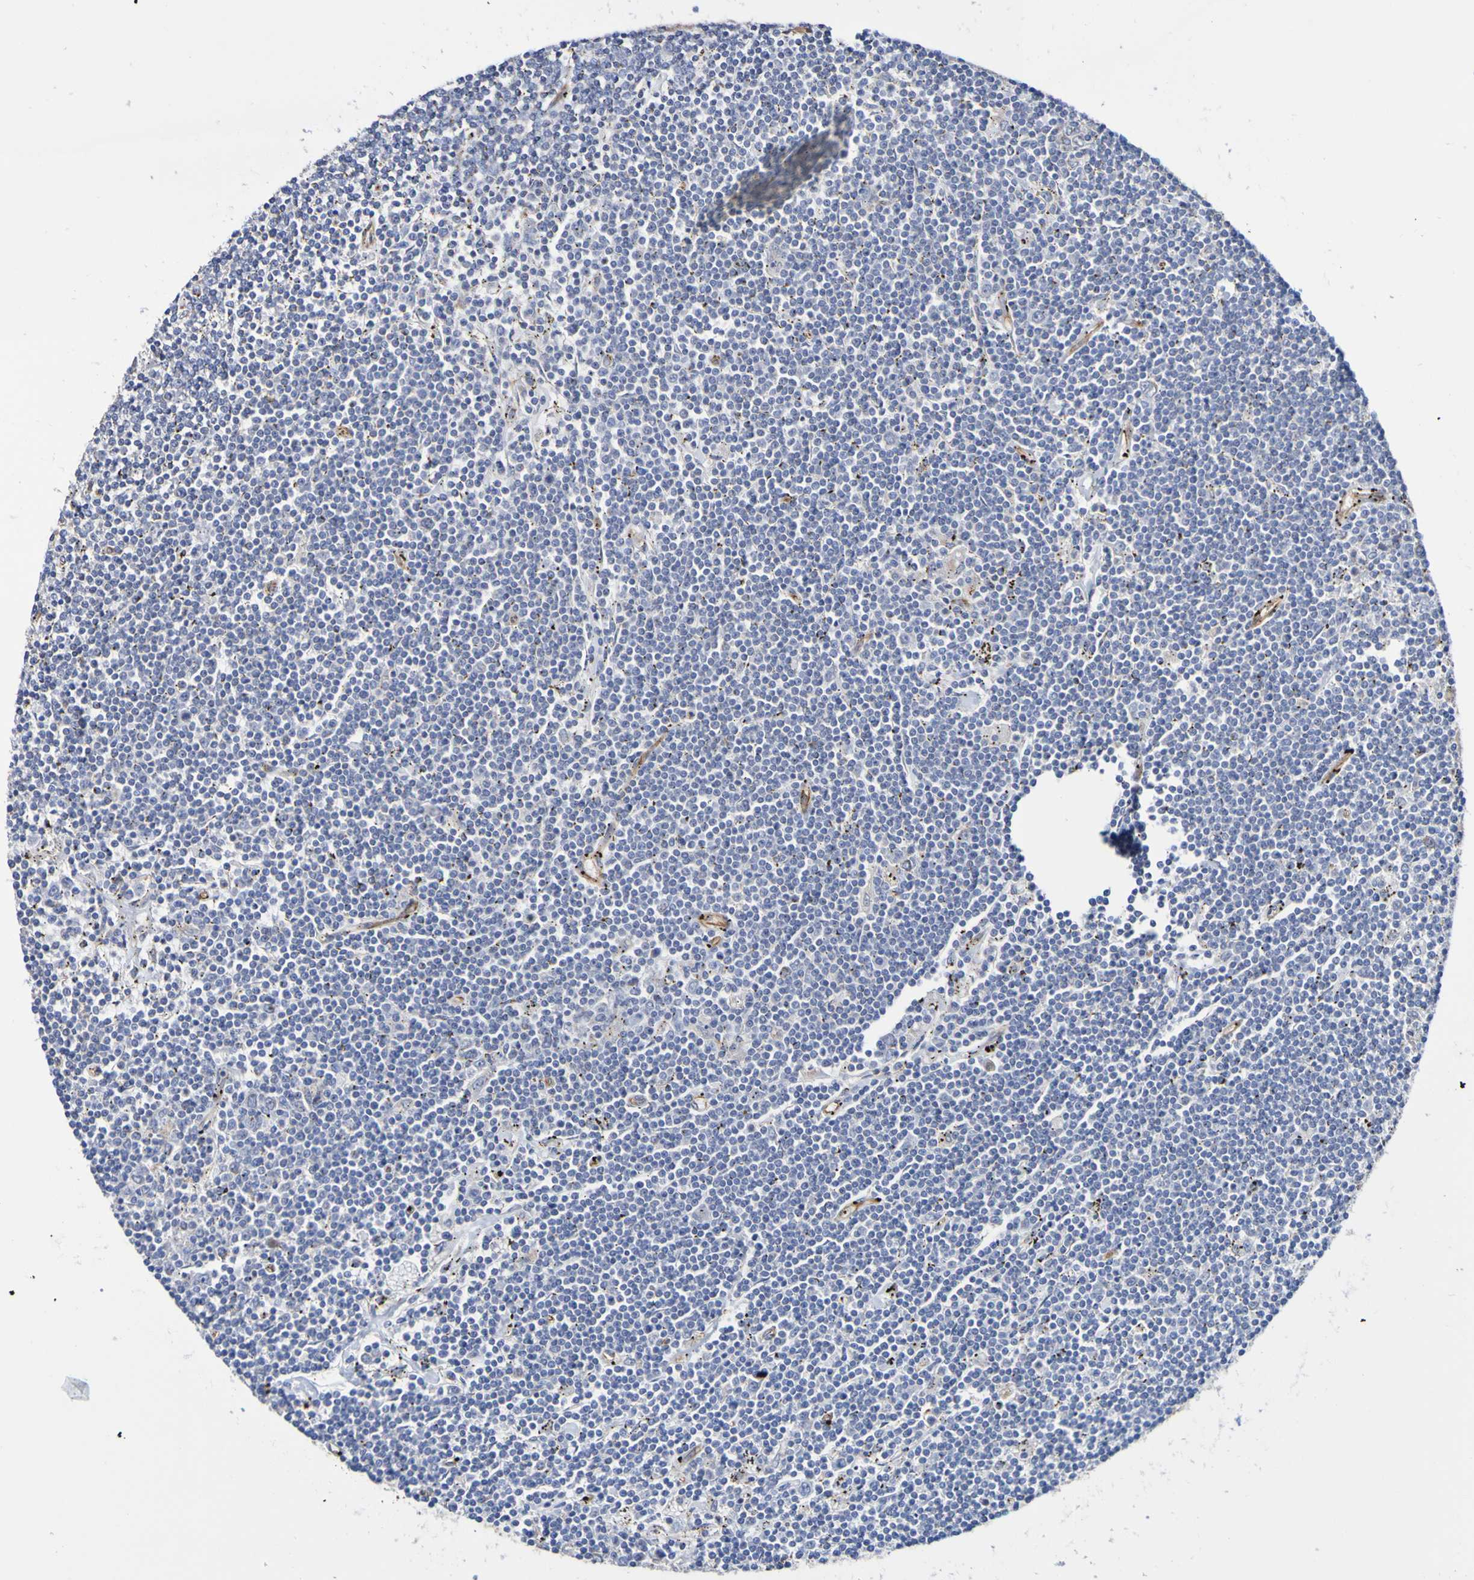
{"staining": {"intensity": "negative", "quantity": "none", "location": "none"}, "tissue": "lymphoma", "cell_type": "Tumor cells", "image_type": "cancer", "snomed": [{"axis": "morphology", "description": "Malignant lymphoma, non-Hodgkin's type, Low grade"}, {"axis": "topography", "description": "Spleen"}], "caption": "Micrograph shows no protein positivity in tumor cells of malignant lymphoma, non-Hodgkin's type (low-grade) tissue.", "gene": "ELMOD3", "patient": {"sex": "male", "age": 76}}